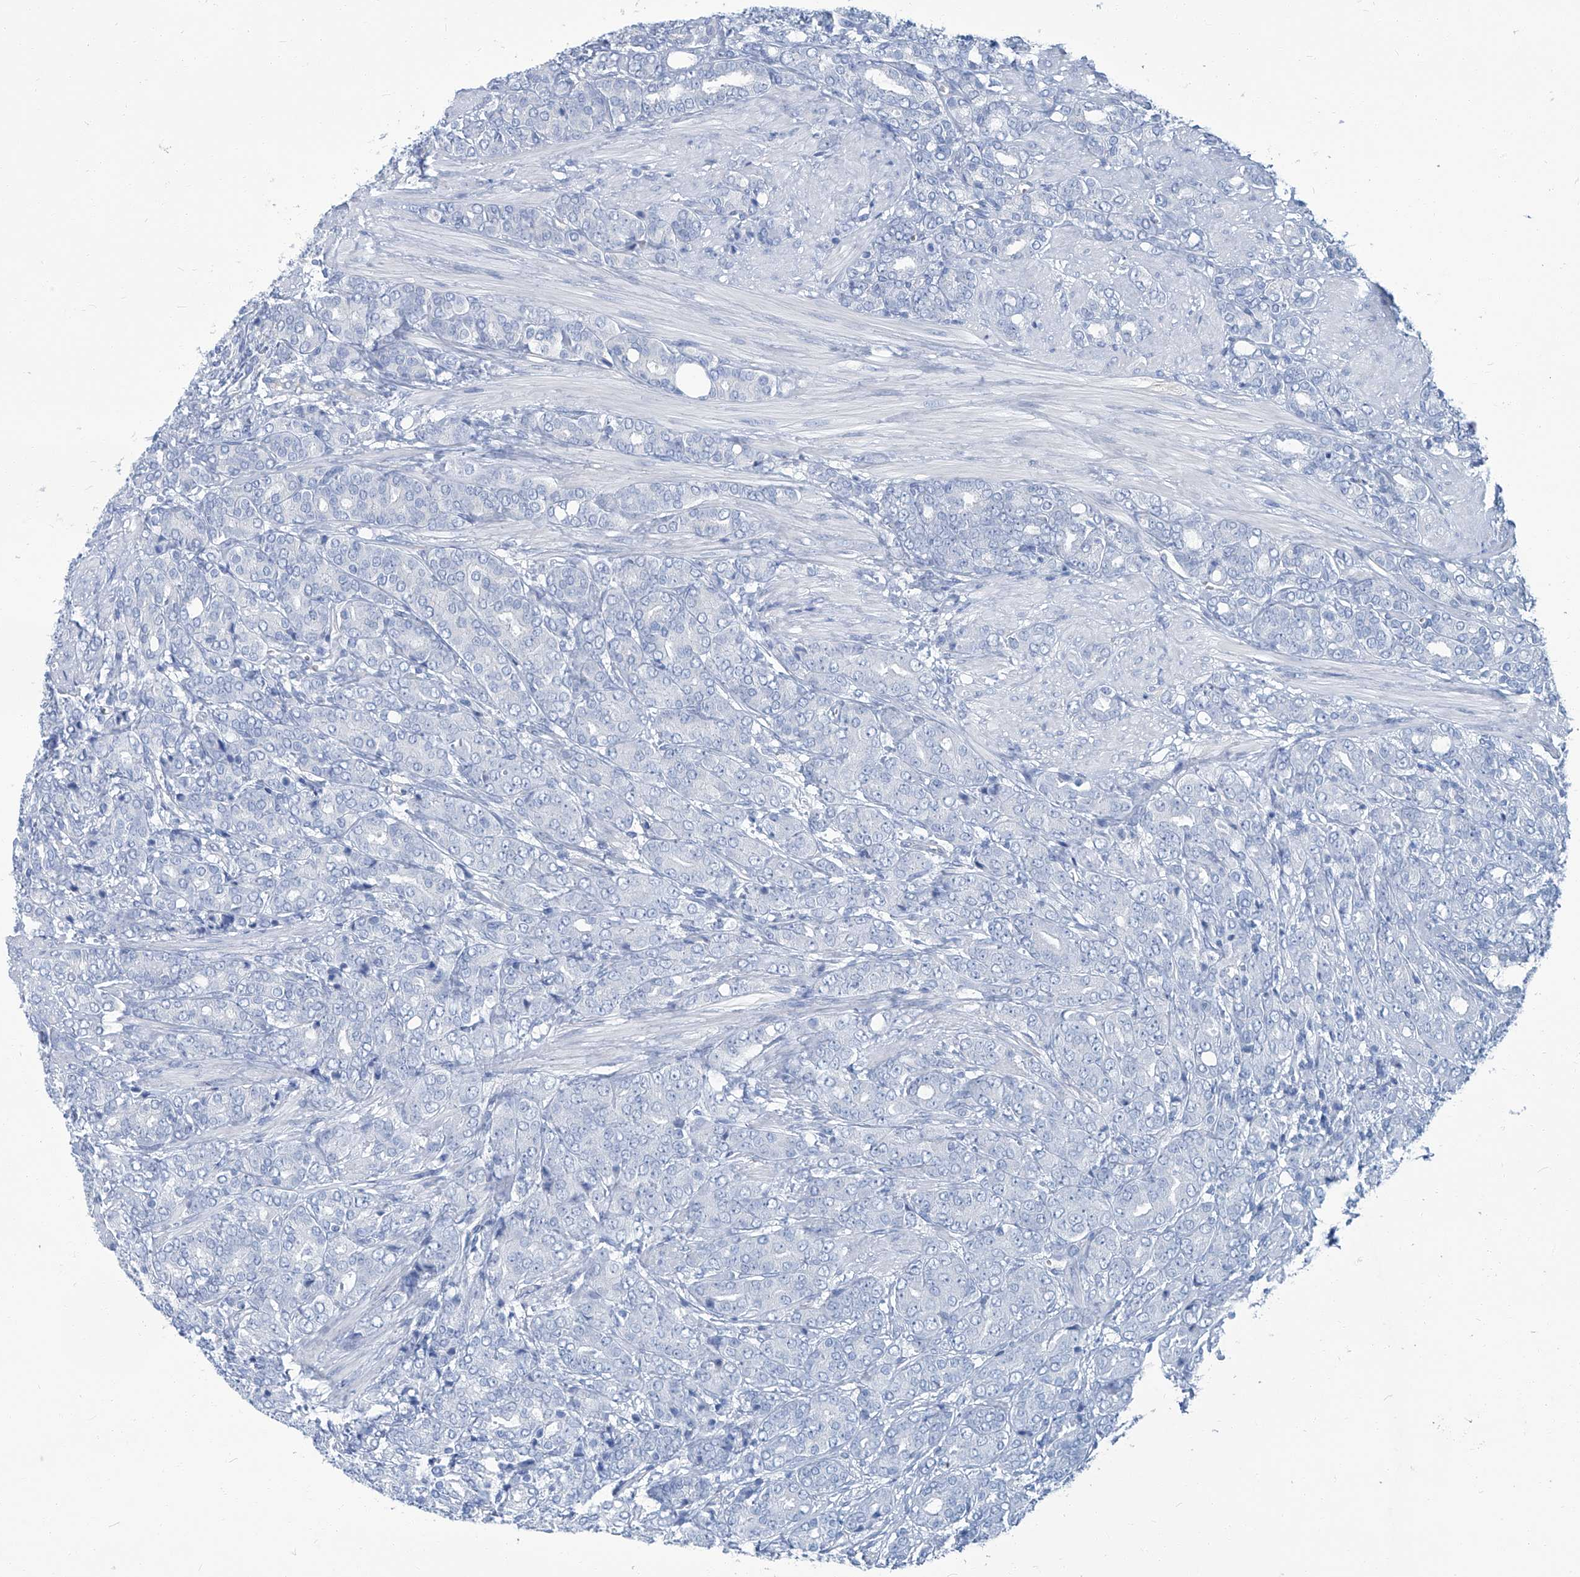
{"staining": {"intensity": "negative", "quantity": "none", "location": "none"}, "tissue": "prostate cancer", "cell_type": "Tumor cells", "image_type": "cancer", "snomed": [{"axis": "morphology", "description": "Adenocarcinoma, High grade"}, {"axis": "topography", "description": "Prostate"}], "caption": "IHC photomicrograph of neoplastic tissue: human prostate cancer stained with DAB reveals no significant protein staining in tumor cells. Brightfield microscopy of immunohistochemistry (IHC) stained with DAB (brown) and hematoxylin (blue), captured at high magnification.", "gene": "PFKL", "patient": {"sex": "male", "age": 62}}